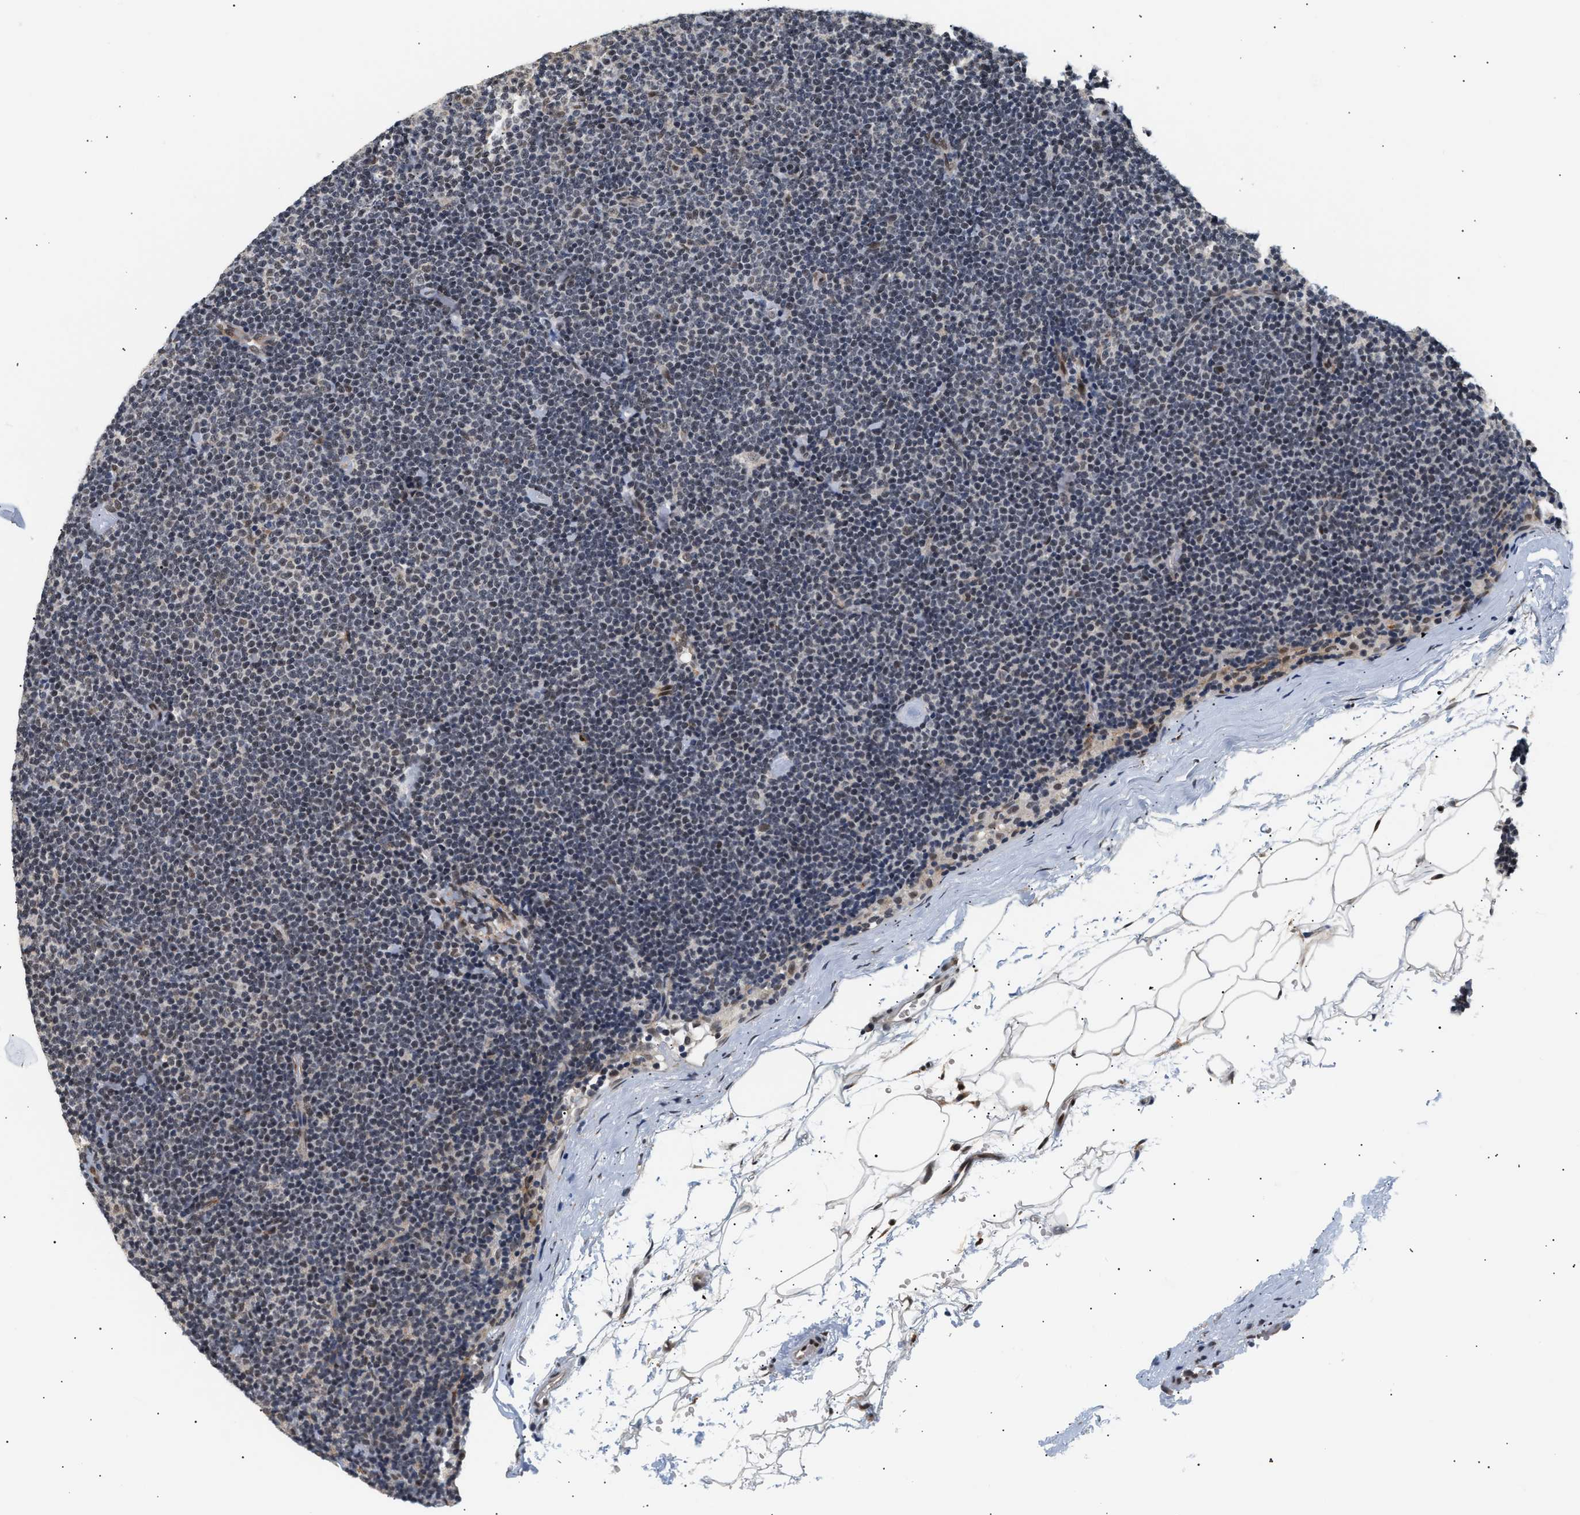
{"staining": {"intensity": "weak", "quantity": "<25%", "location": "nuclear"}, "tissue": "lymphoma", "cell_type": "Tumor cells", "image_type": "cancer", "snomed": [{"axis": "morphology", "description": "Malignant lymphoma, non-Hodgkin's type, Low grade"}, {"axis": "topography", "description": "Lymph node"}], "caption": "Lymphoma was stained to show a protein in brown. There is no significant staining in tumor cells.", "gene": "THOC1", "patient": {"sex": "female", "age": 53}}